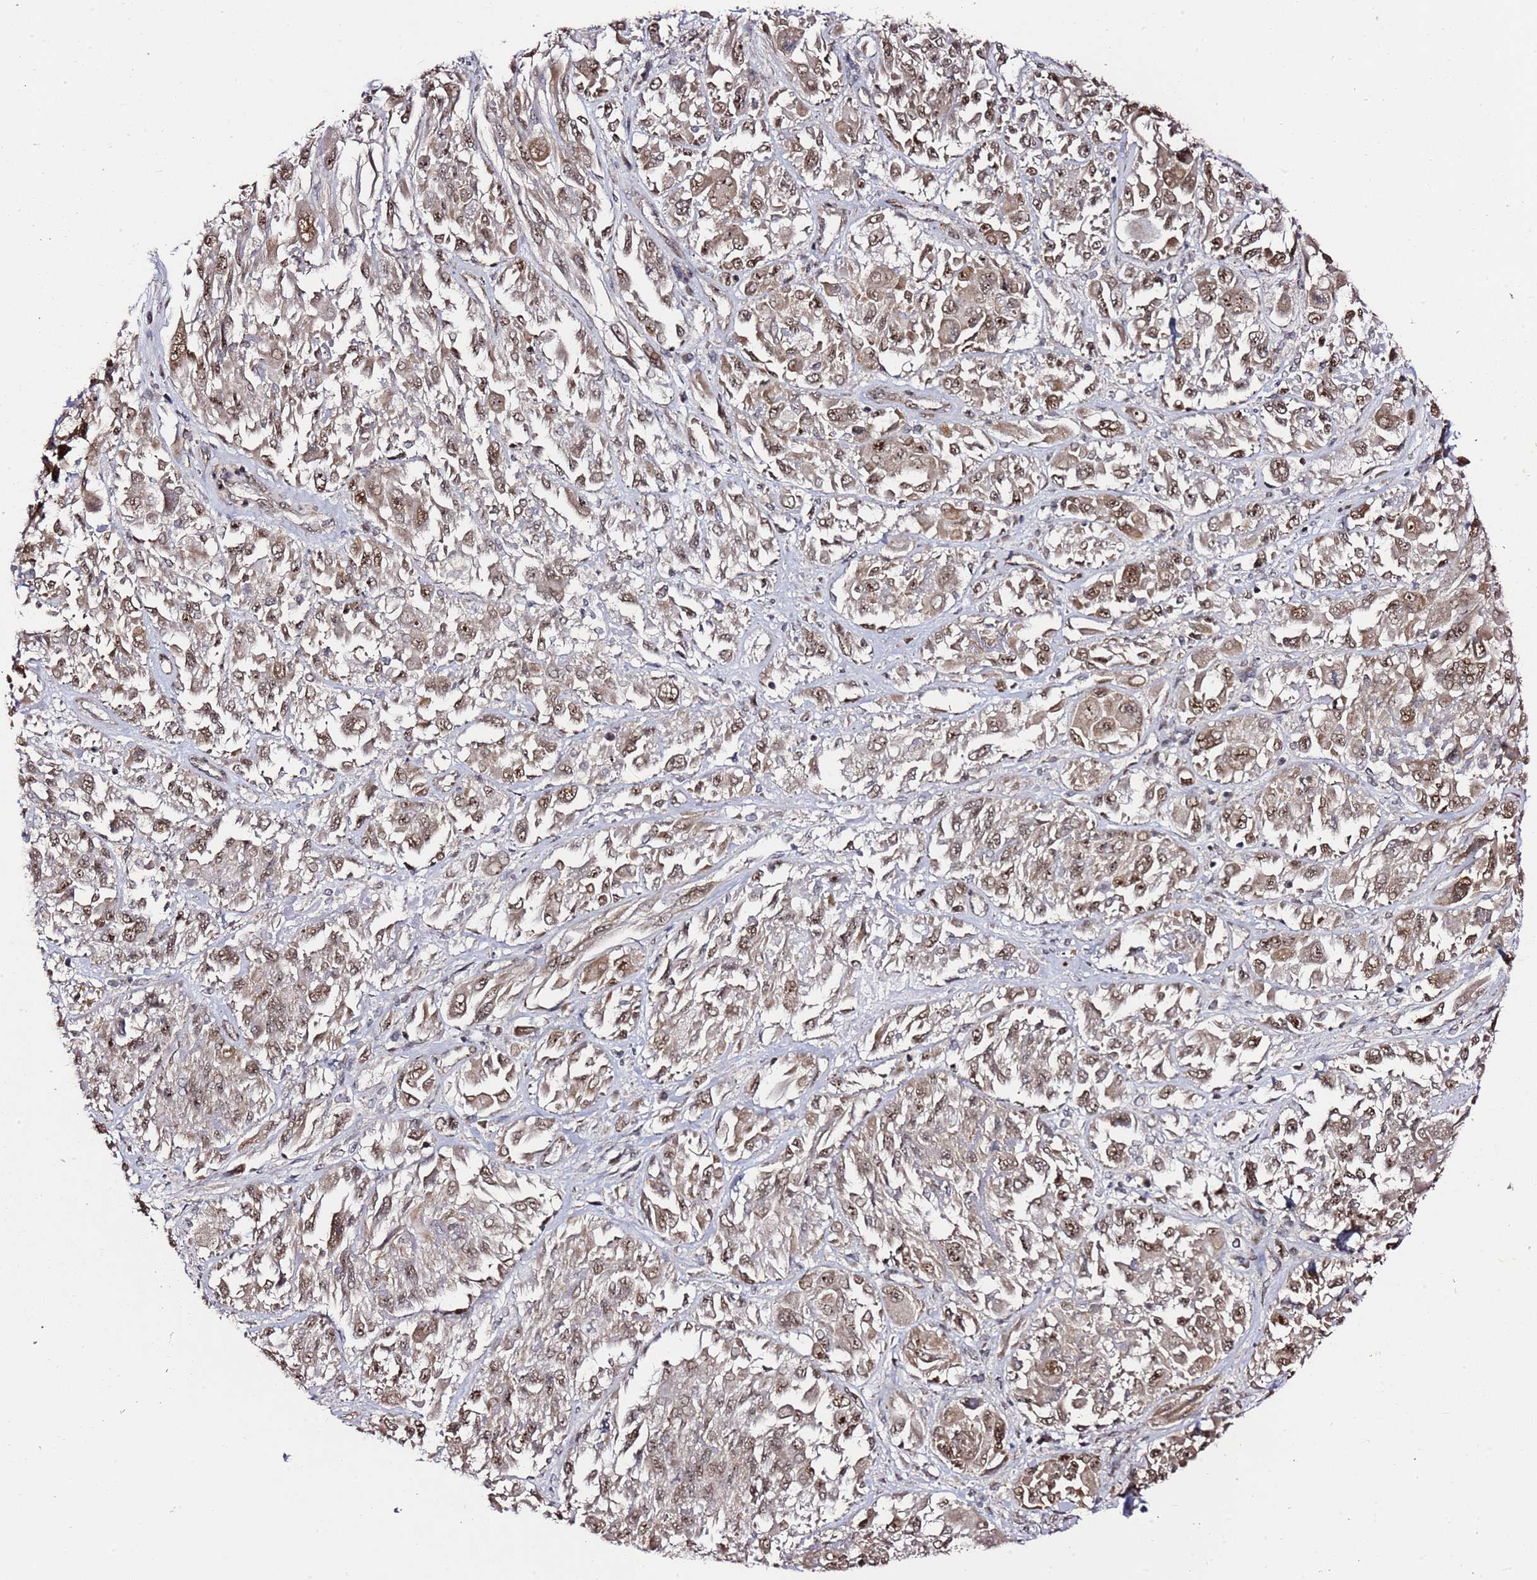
{"staining": {"intensity": "moderate", "quantity": ">75%", "location": "cytoplasmic/membranous,nuclear"}, "tissue": "melanoma", "cell_type": "Tumor cells", "image_type": "cancer", "snomed": [{"axis": "morphology", "description": "Malignant melanoma, NOS"}, {"axis": "topography", "description": "Skin"}], "caption": "Brown immunohistochemical staining in melanoma reveals moderate cytoplasmic/membranous and nuclear expression in approximately >75% of tumor cells. (DAB IHC, brown staining for protein, blue staining for nuclei).", "gene": "TP53AIP1", "patient": {"sex": "female", "age": 91}}